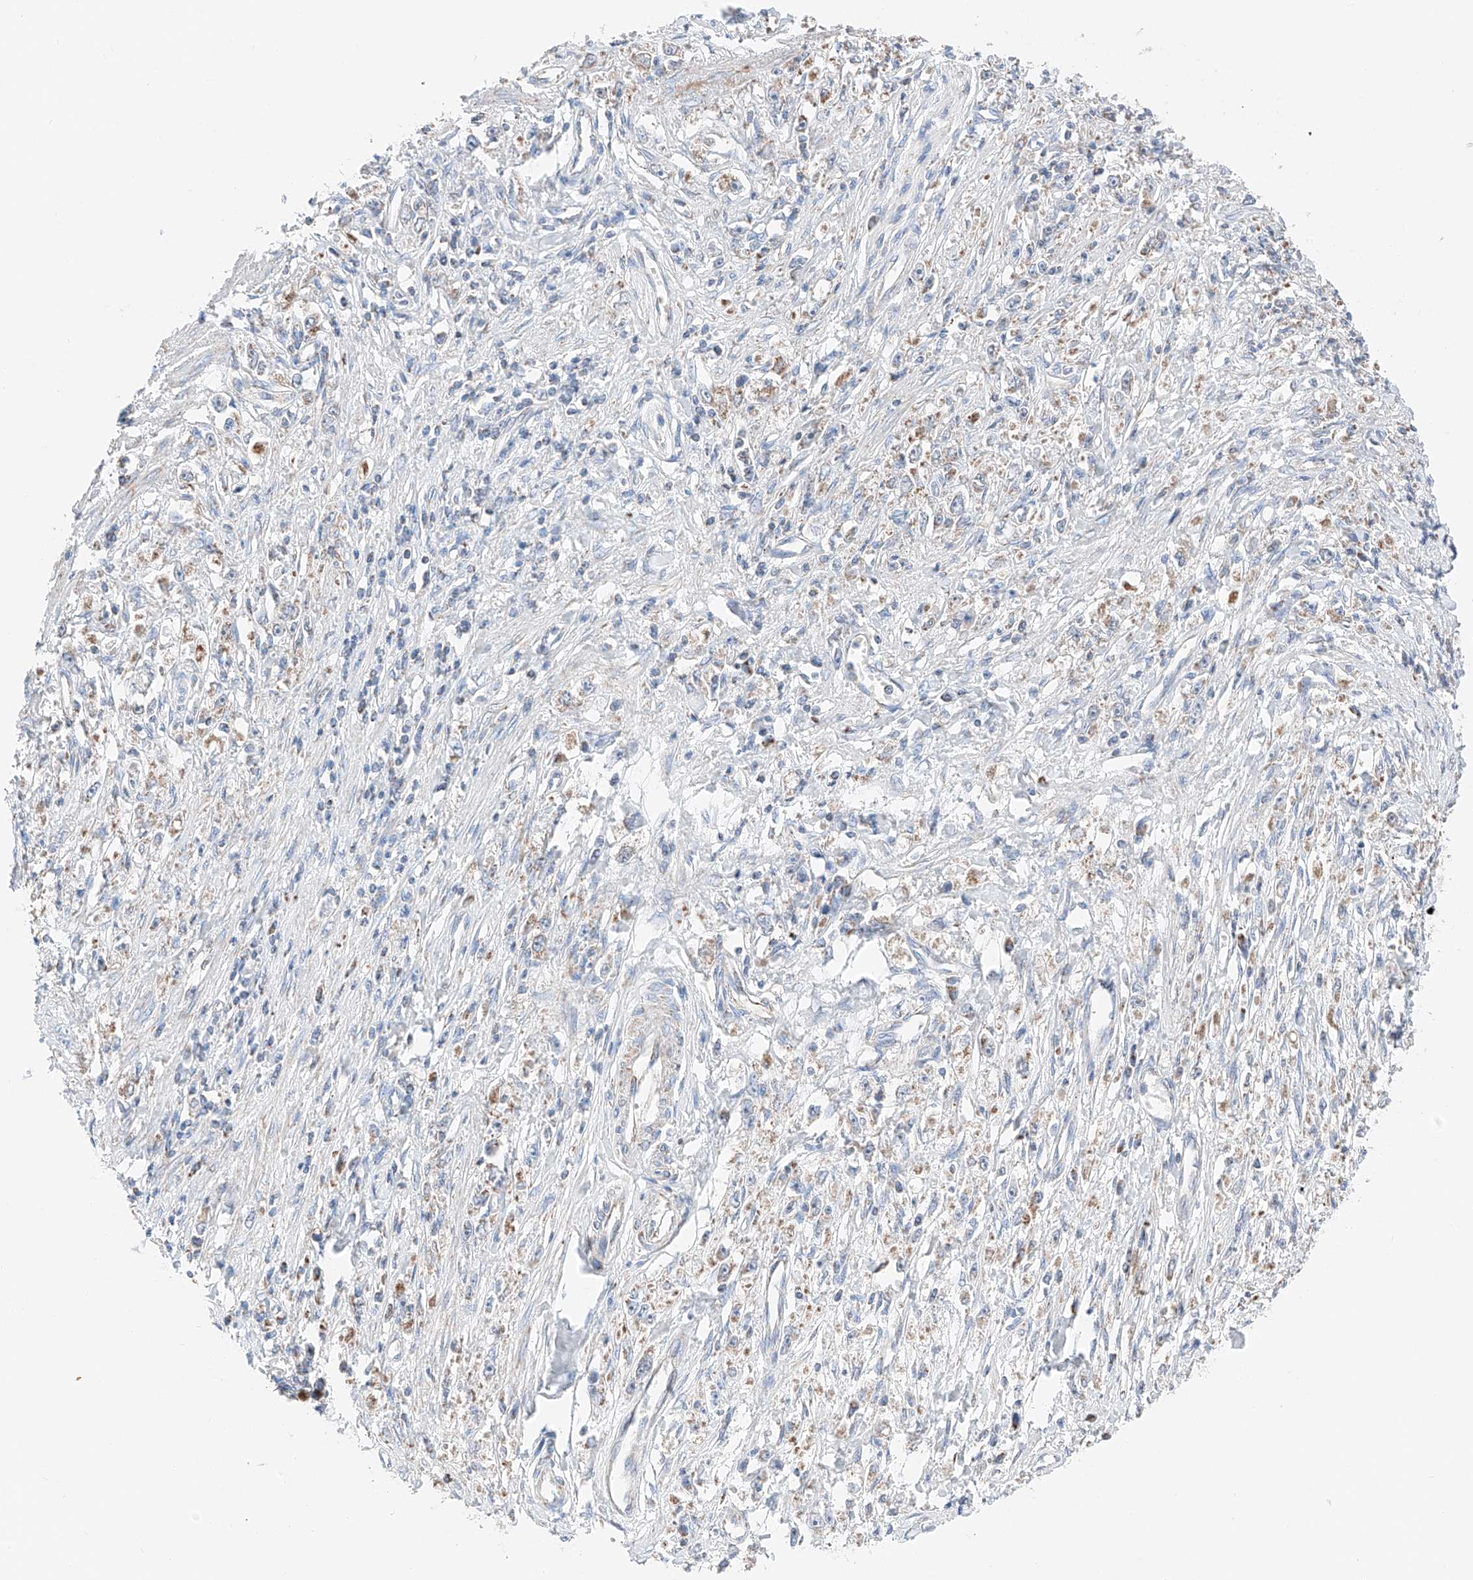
{"staining": {"intensity": "moderate", "quantity": "<25%", "location": "cytoplasmic/membranous"}, "tissue": "stomach cancer", "cell_type": "Tumor cells", "image_type": "cancer", "snomed": [{"axis": "morphology", "description": "Adenocarcinoma, NOS"}, {"axis": "topography", "description": "Stomach"}], "caption": "High-magnification brightfield microscopy of stomach cancer stained with DAB (brown) and counterstained with hematoxylin (blue). tumor cells exhibit moderate cytoplasmic/membranous staining is appreciated in approximately<25% of cells.", "gene": "MRAP", "patient": {"sex": "female", "age": 59}}